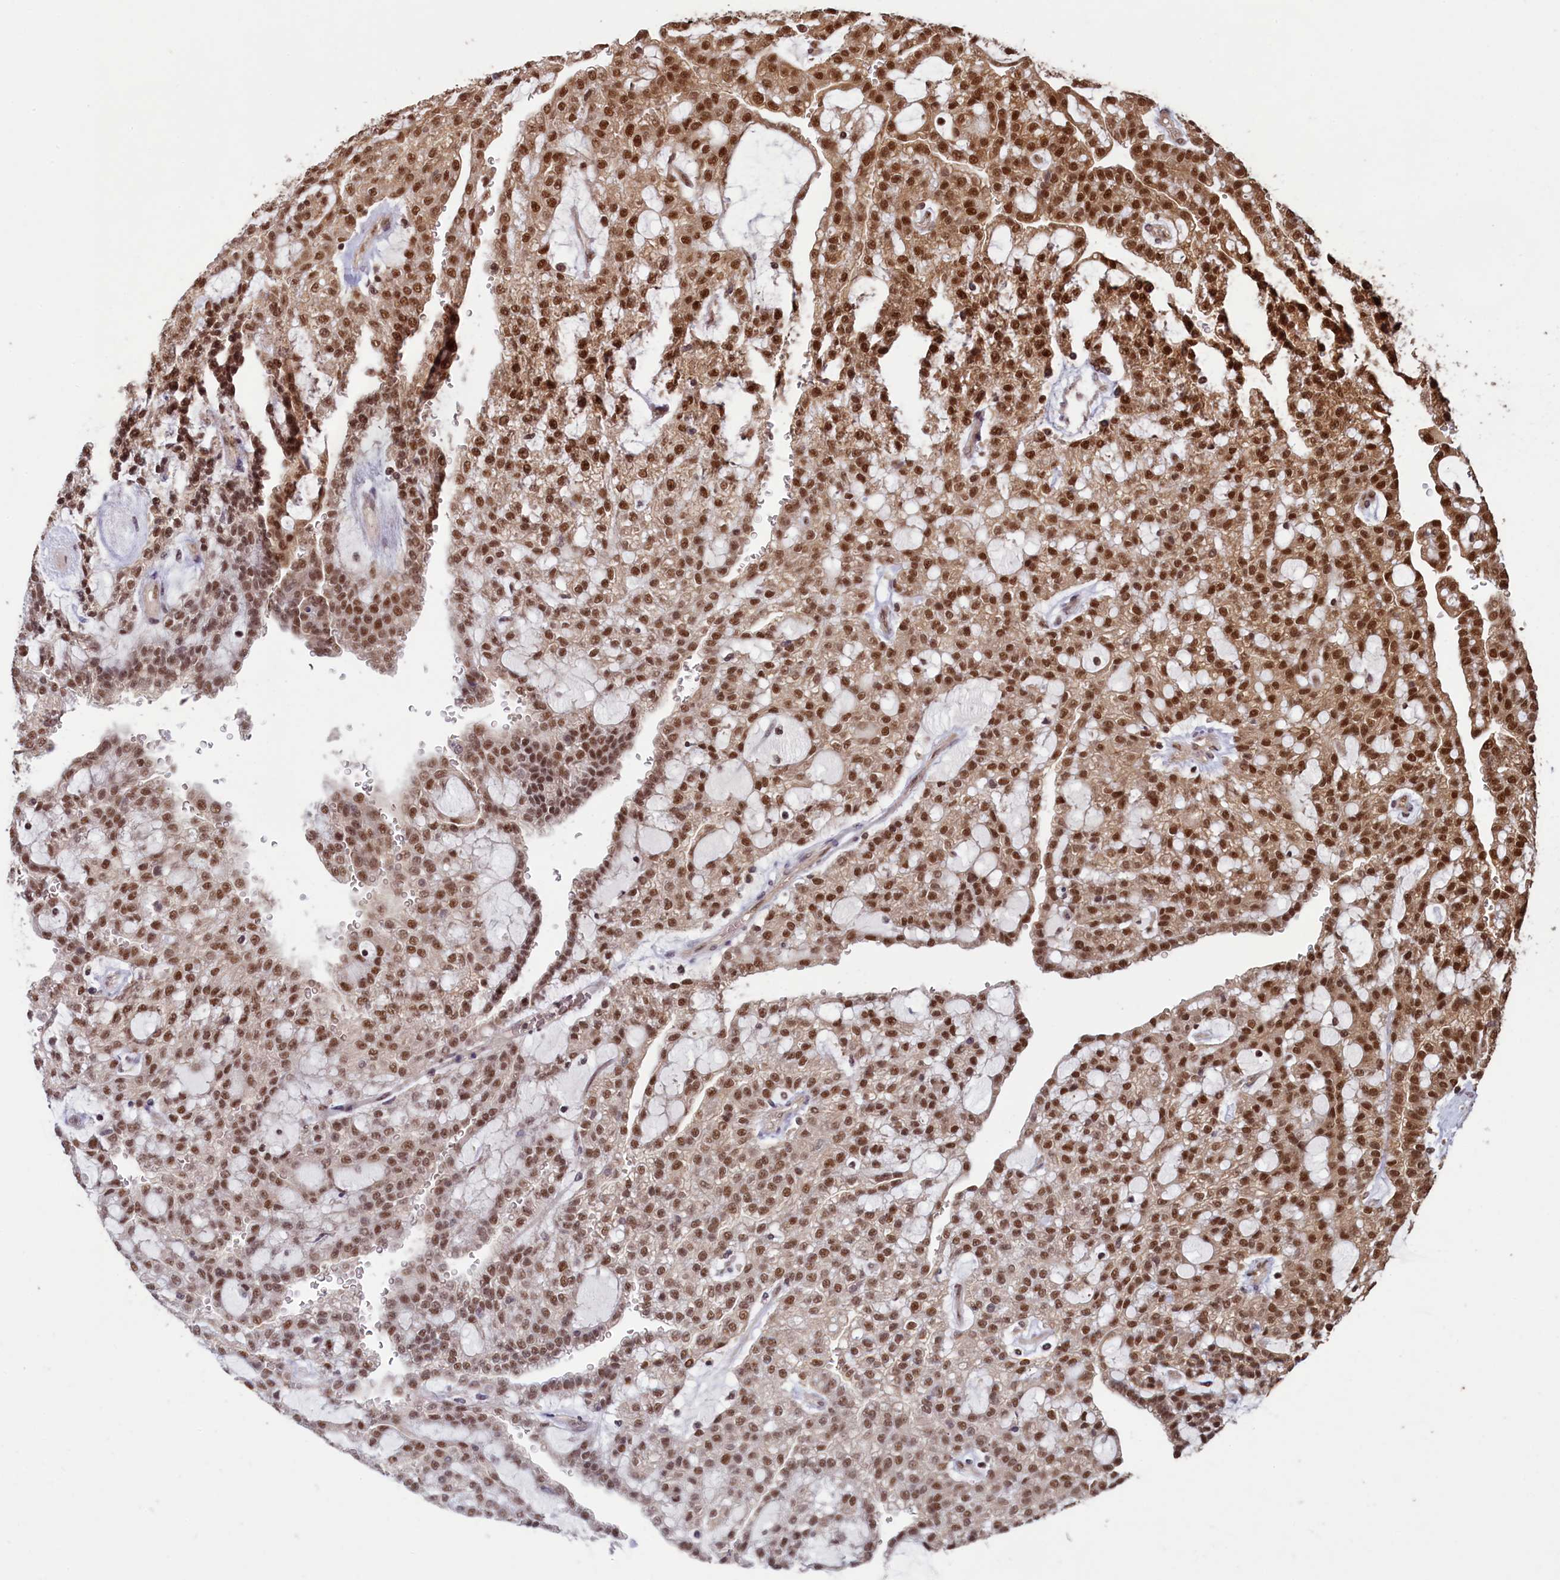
{"staining": {"intensity": "strong", "quantity": ">75%", "location": "nuclear"}, "tissue": "renal cancer", "cell_type": "Tumor cells", "image_type": "cancer", "snomed": [{"axis": "morphology", "description": "Adenocarcinoma, NOS"}, {"axis": "topography", "description": "Kidney"}], "caption": "Adenocarcinoma (renal) stained with a brown dye reveals strong nuclear positive expression in approximately >75% of tumor cells.", "gene": "NAE1", "patient": {"sex": "male", "age": 63}}